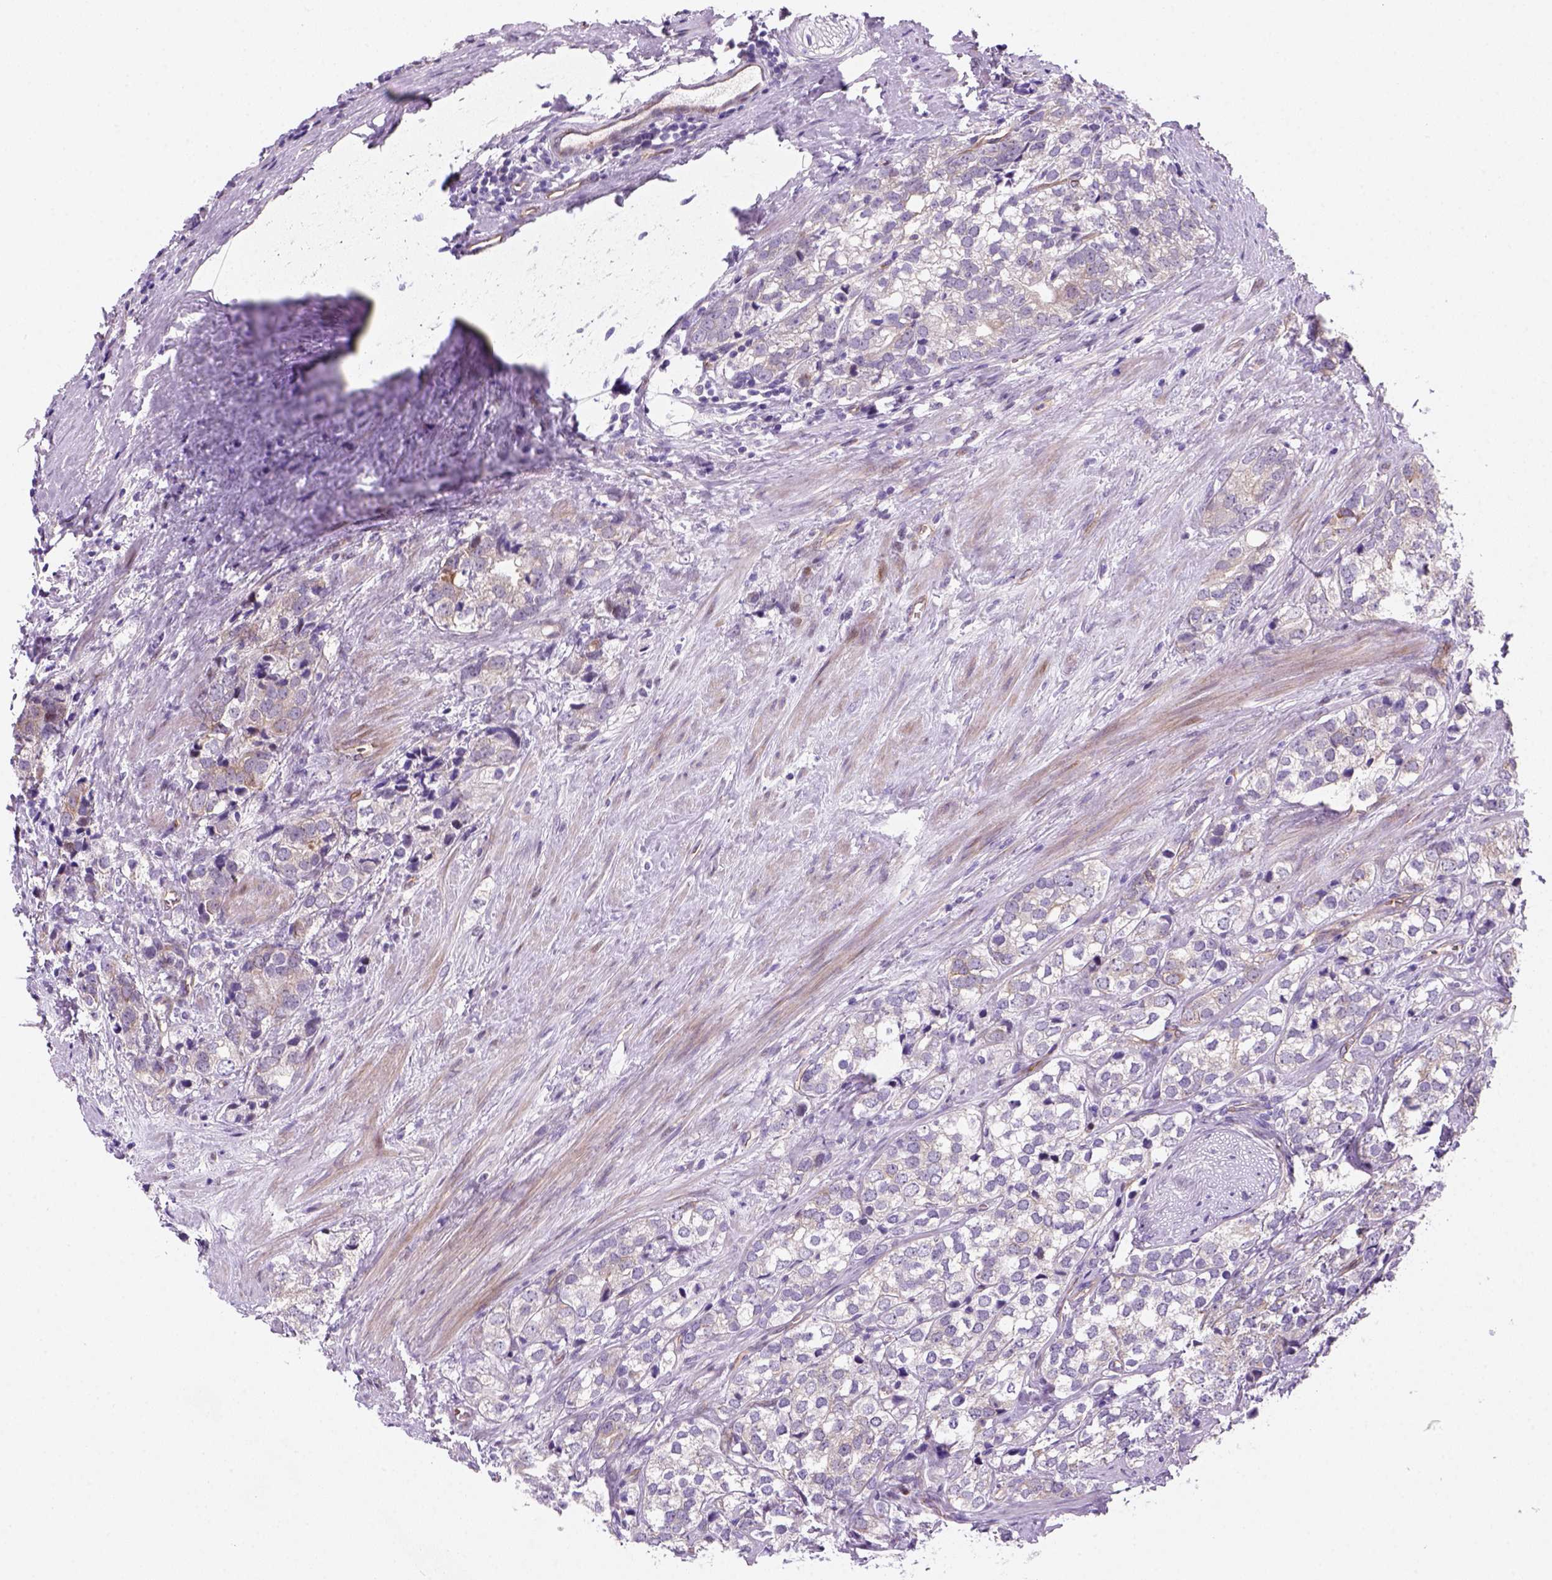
{"staining": {"intensity": "negative", "quantity": "none", "location": "none"}, "tissue": "prostate cancer", "cell_type": "Tumor cells", "image_type": "cancer", "snomed": [{"axis": "morphology", "description": "Adenocarcinoma, NOS"}, {"axis": "topography", "description": "Prostate and seminal vesicle, NOS"}], "caption": "This is an immunohistochemistry histopathology image of adenocarcinoma (prostate). There is no expression in tumor cells.", "gene": "VSTM5", "patient": {"sex": "male", "age": 63}}